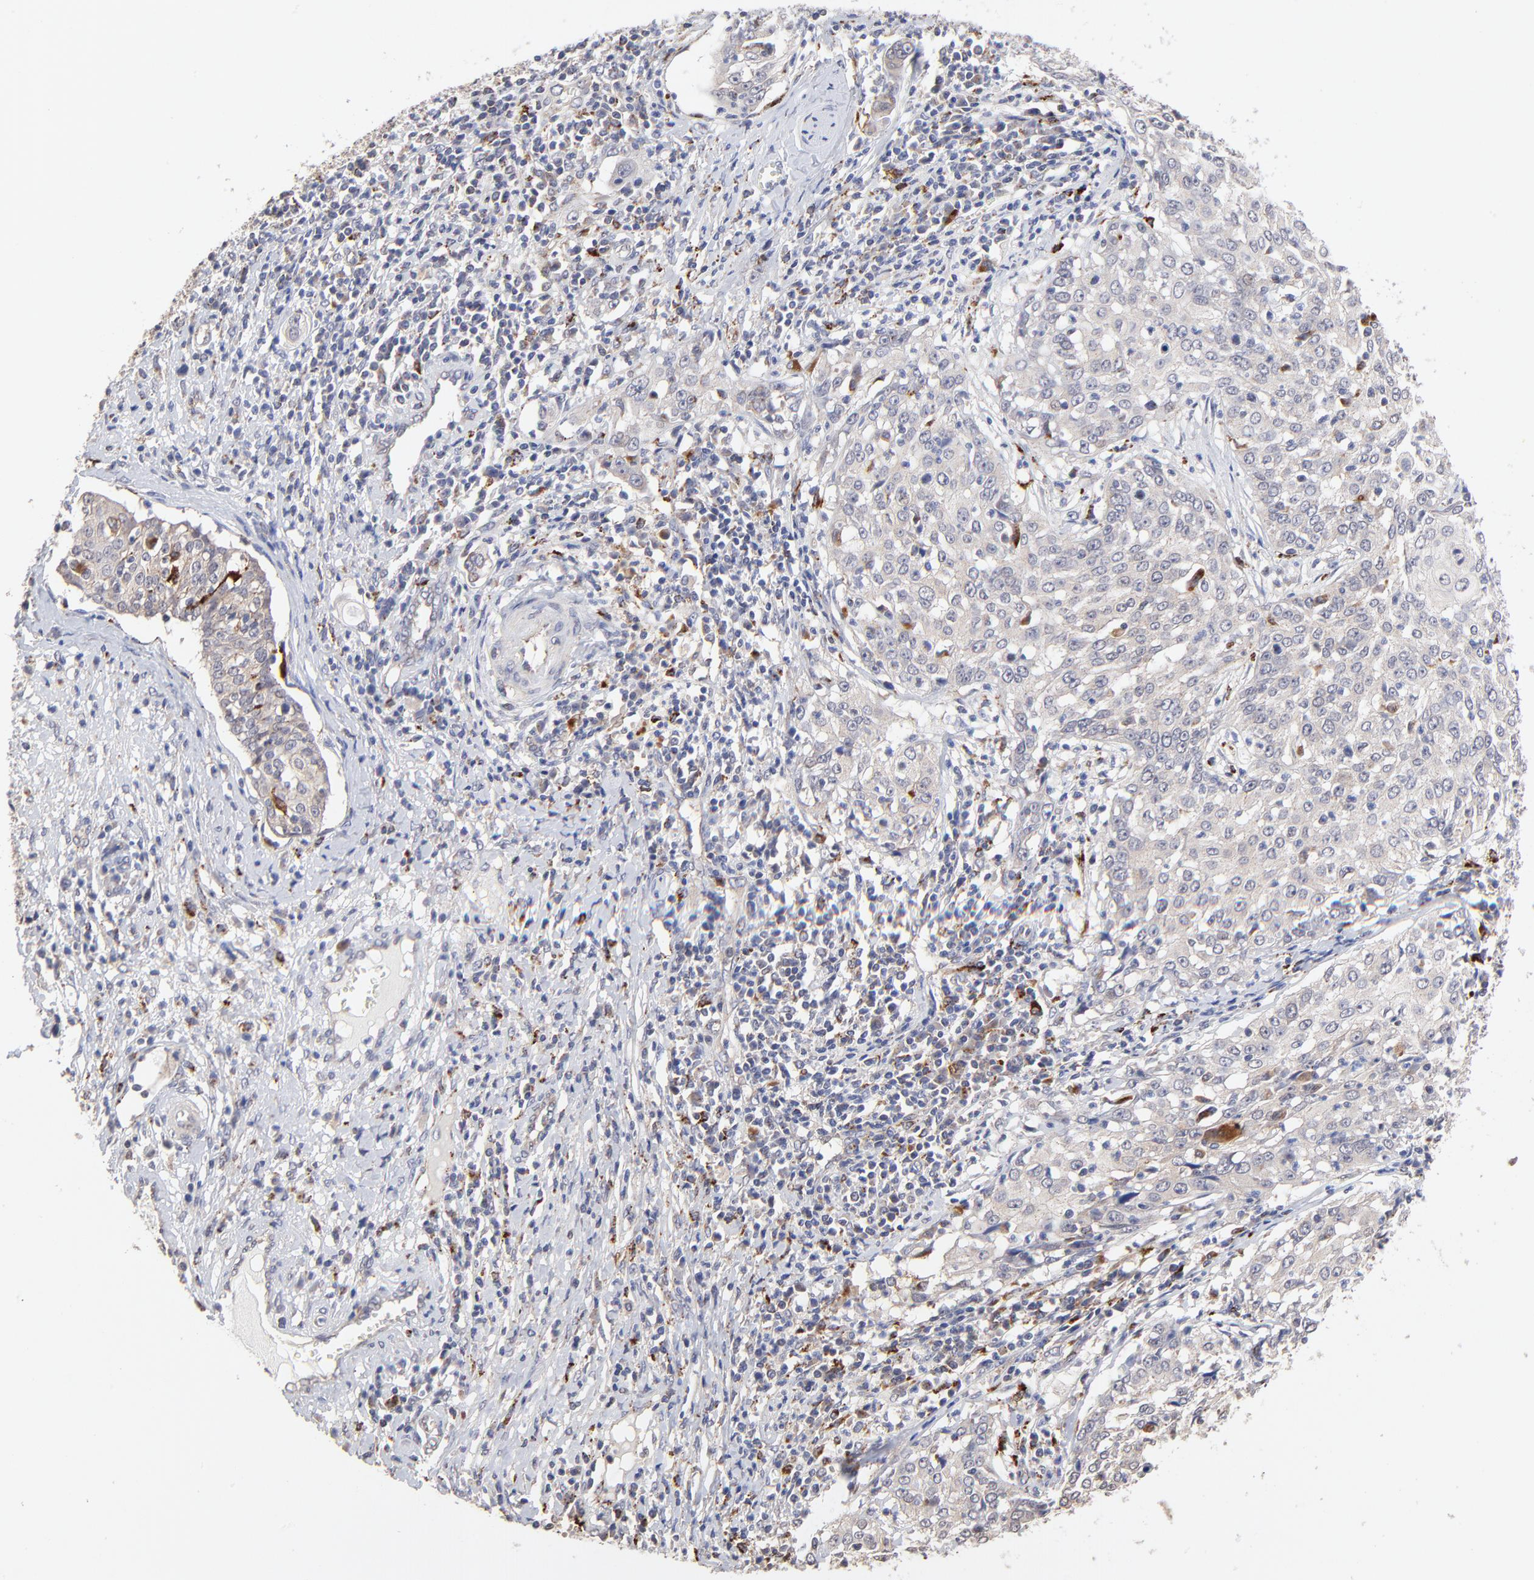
{"staining": {"intensity": "negative", "quantity": "none", "location": "none"}, "tissue": "cervical cancer", "cell_type": "Tumor cells", "image_type": "cancer", "snomed": [{"axis": "morphology", "description": "Squamous cell carcinoma, NOS"}, {"axis": "topography", "description": "Cervix"}], "caption": "Squamous cell carcinoma (cervical) was stained to show a protein in brown. There is no significant positivity in tumor cells.", "gene": "PDE4B", "patient": {"sex": "female", "age": 39}}